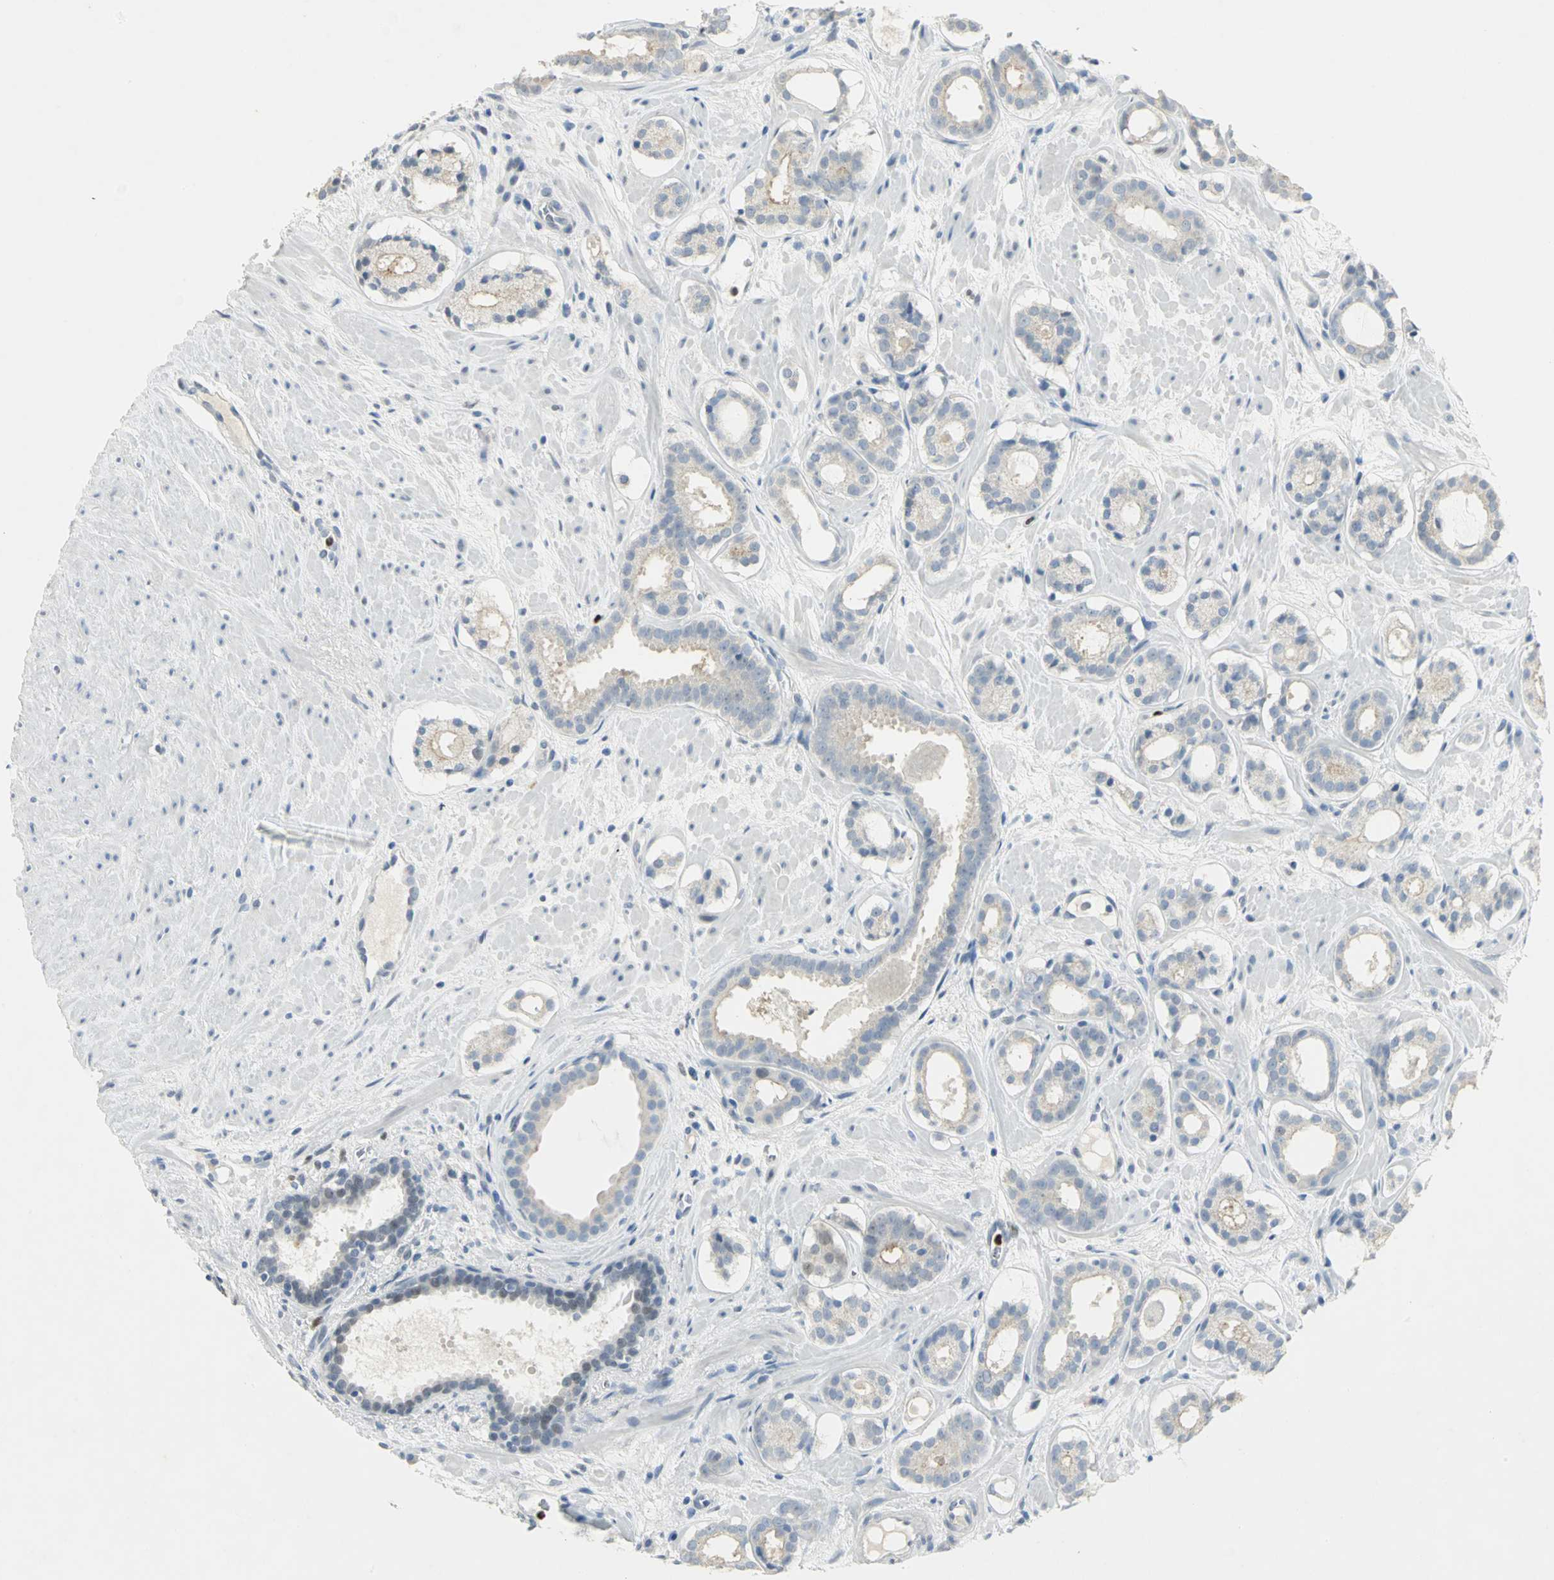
{"staining": {"intensity": "negative", "quantity": "none", "location": "none"}, "tissue": "prostate cancer", "cell_type": "Tumor cells", "image_type": "cancer", "snomed": [{"axis": "morphology", "description": "Adenocarcinoma, Low grade"}, {"axis": "topography", "description": "Prostate"}], "caption": "Prostate cancer was stained to show a protein in brown. There is no significant expression in tumor cells.", "gene": "BCL6", "patient": {"sex": "male", "age": 57}}